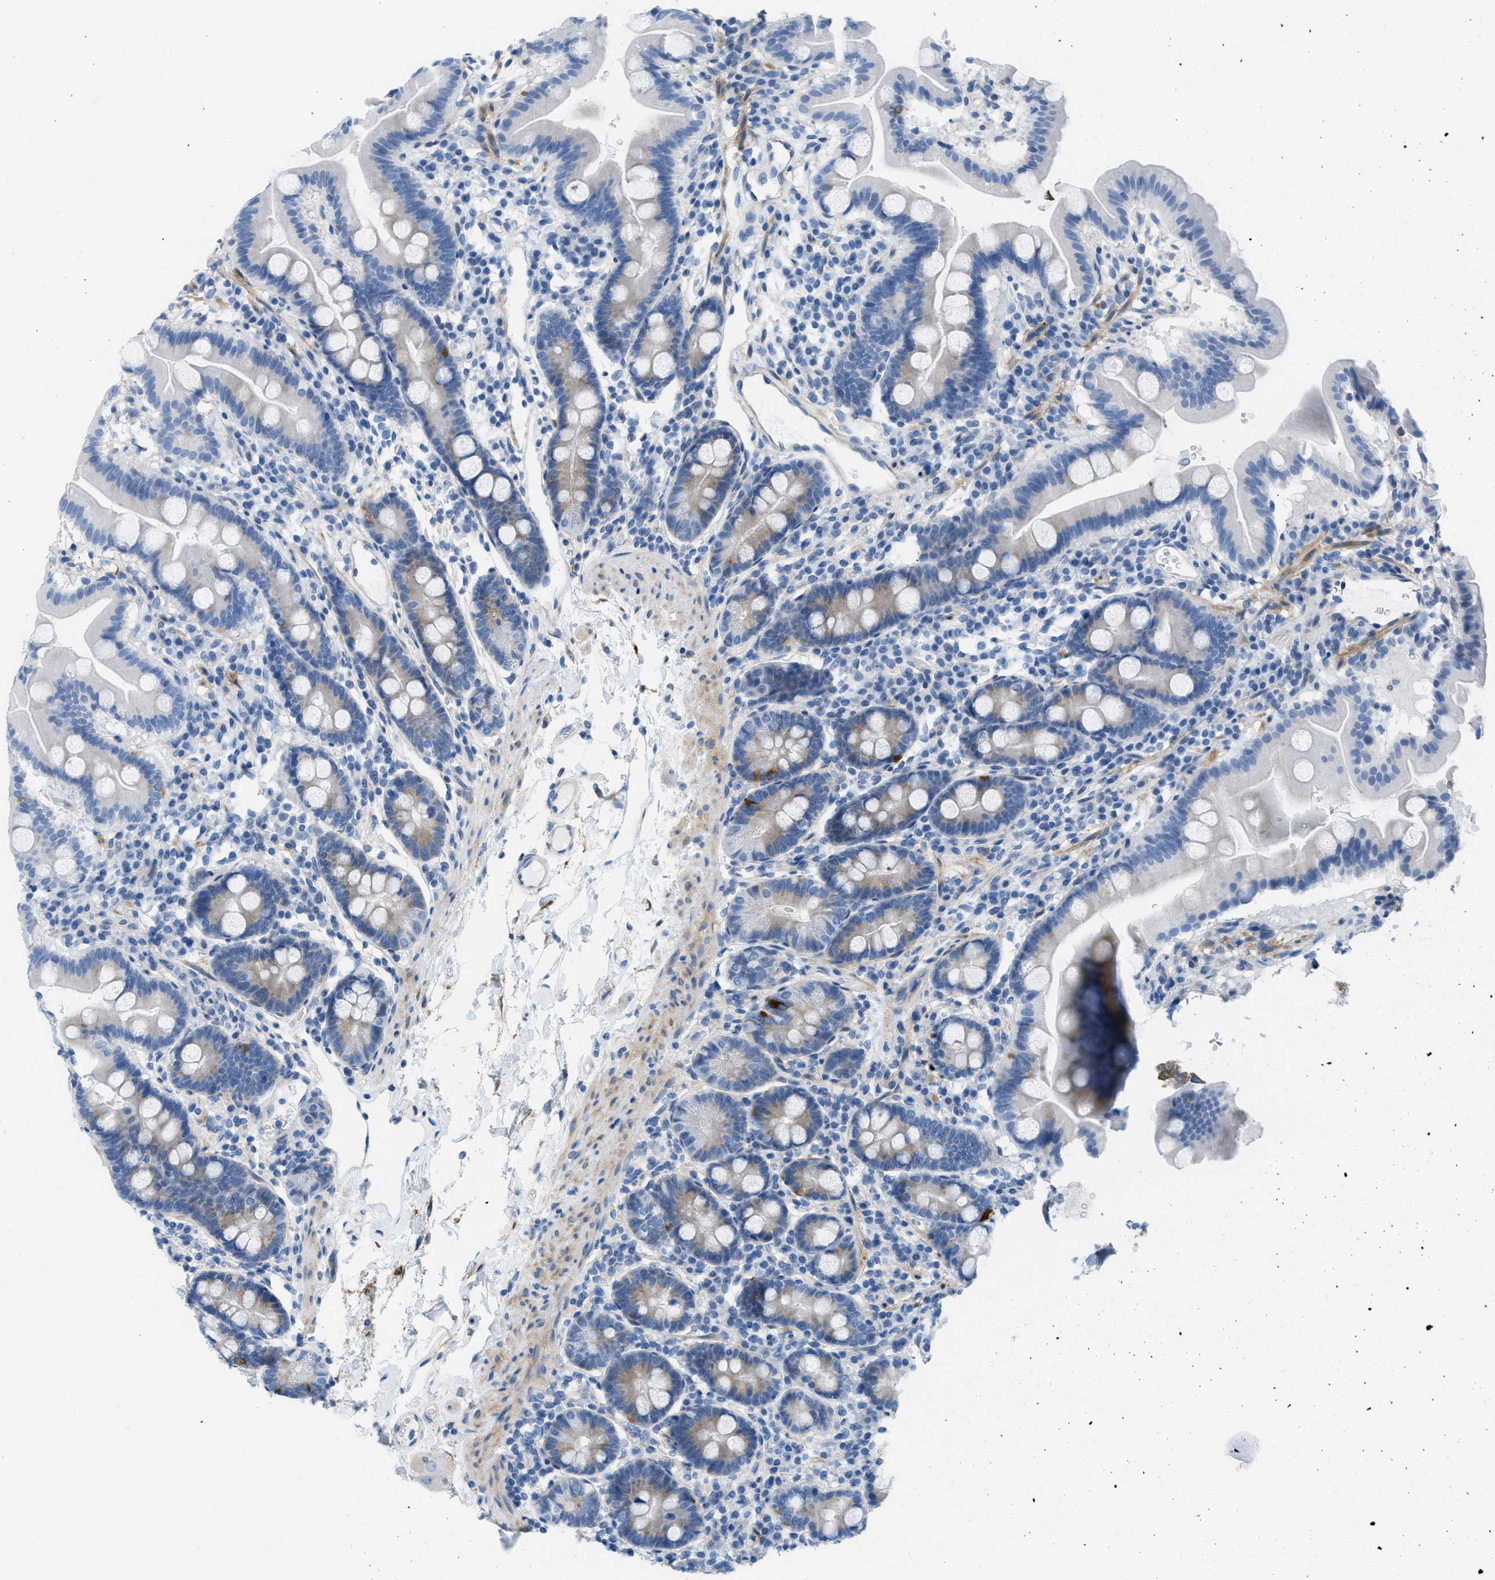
{"staining": {"intensity": "moderate", "quantity": "<25%", "location": "cytoplasmic/membranous"}, "tissue": "duodenum", "cell_type": "Glandular cells", "image_type": "normal", "snomed": [{"axis": "morphology", "description": "Normal tissue, NOS"}, {"axis": "topography", "description": "Duodenum"}], "caption": "Glandular cells show low levels of moderate cytoplasmic/membranous positivity in about <25% of cells in benign duodenum.", "gene": "ASGR1", "patient": {"sex": "male", "age": 50}}